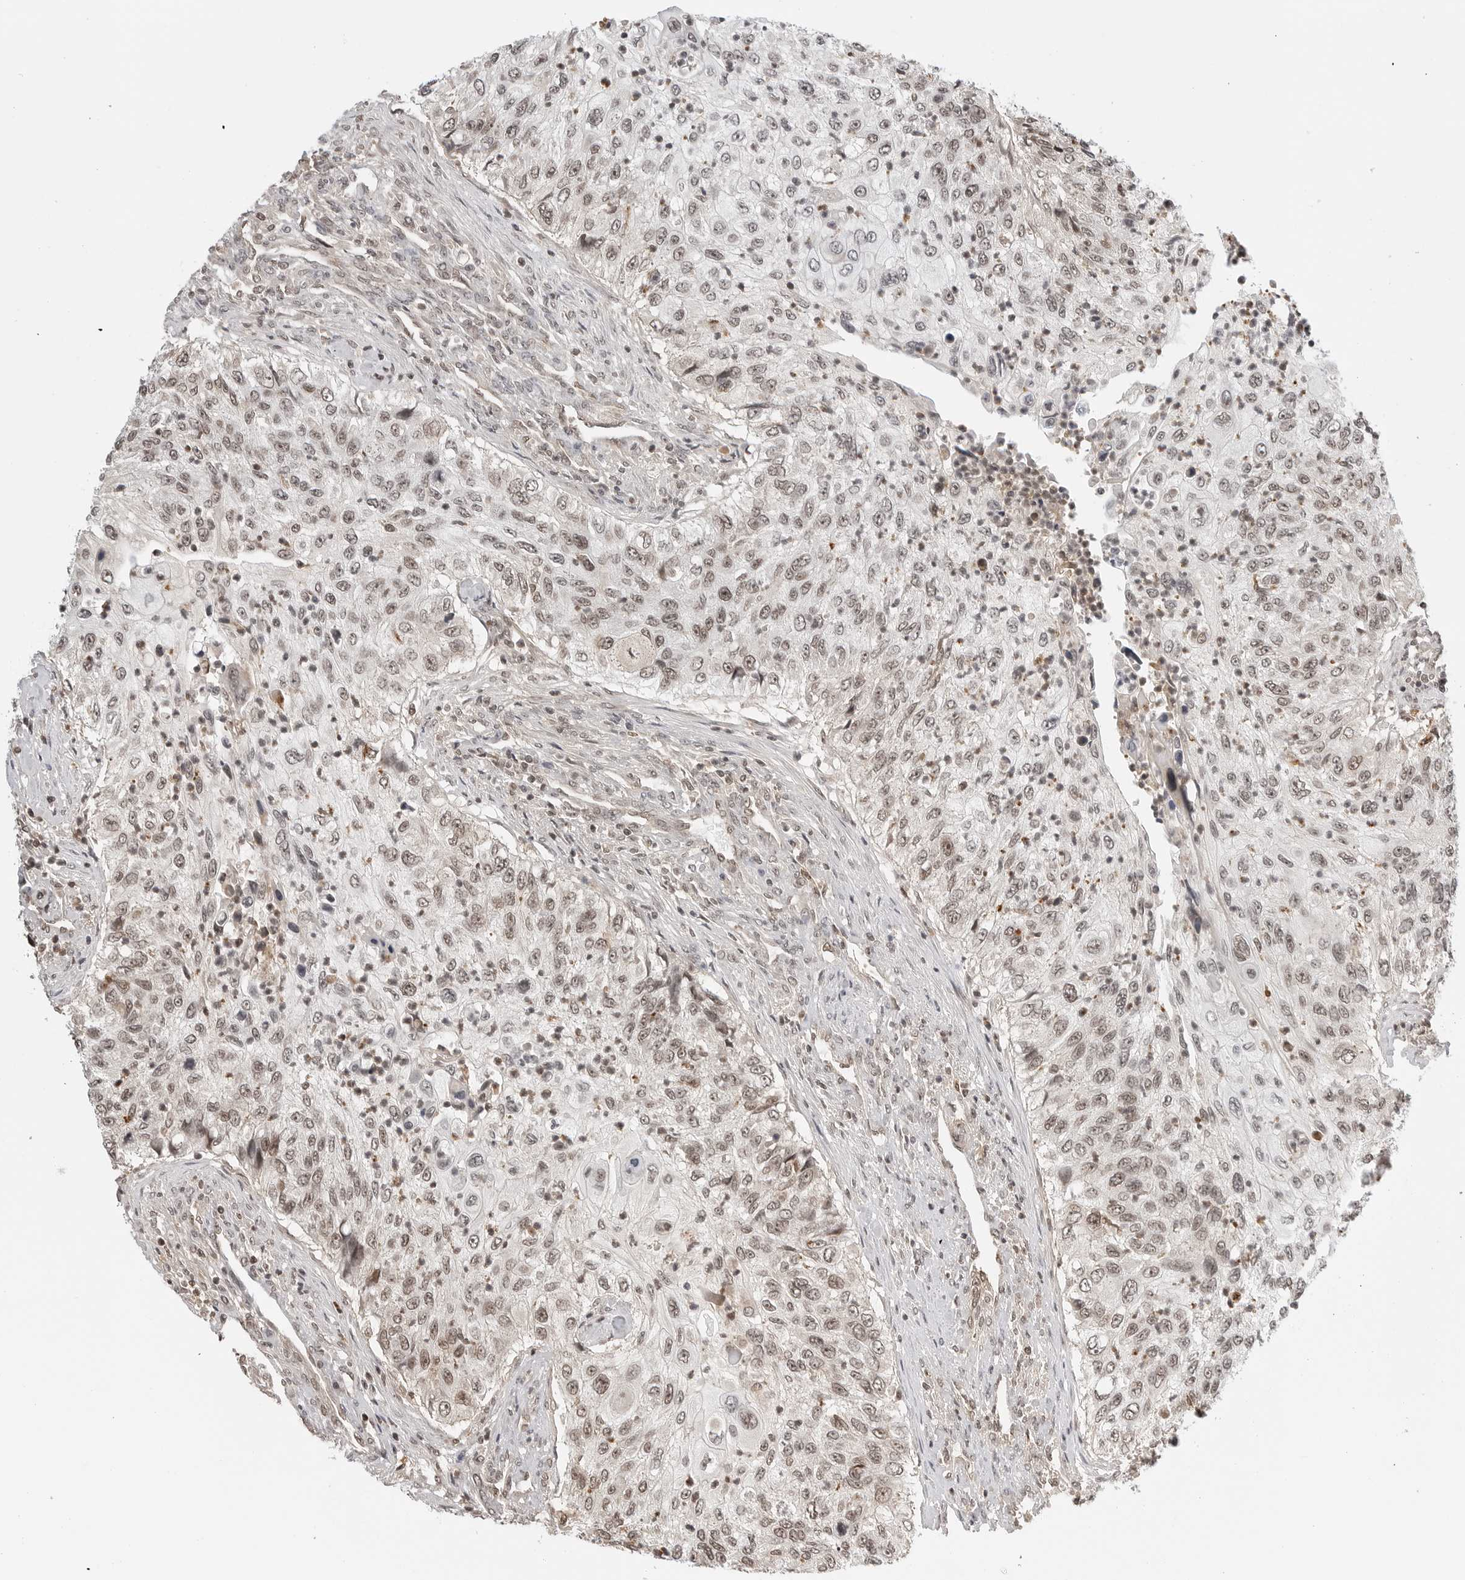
{"staining": {"intensity": "weak", "quantity": ">75%", "location": "nuclear"}, "tissue": "urothelial cancer", "cell_type": "Tumor cells", "image_type": "cancer", "snomed": [{"axis": "morphology", "description": "Urothelial carcinoma, High grade"}, {"axis": "topography", "description": "Urinary bladder"}], "caption": "Immunohistochemistry micrograph of urothelial carcinoma (high-grade) stained for a protein (brown), which demonstrates low levels of weak nuclear staining in approximately >75% of tumor cells.", "gene": "C8orf33", "patient": {"sex": "female", "age": 60}}